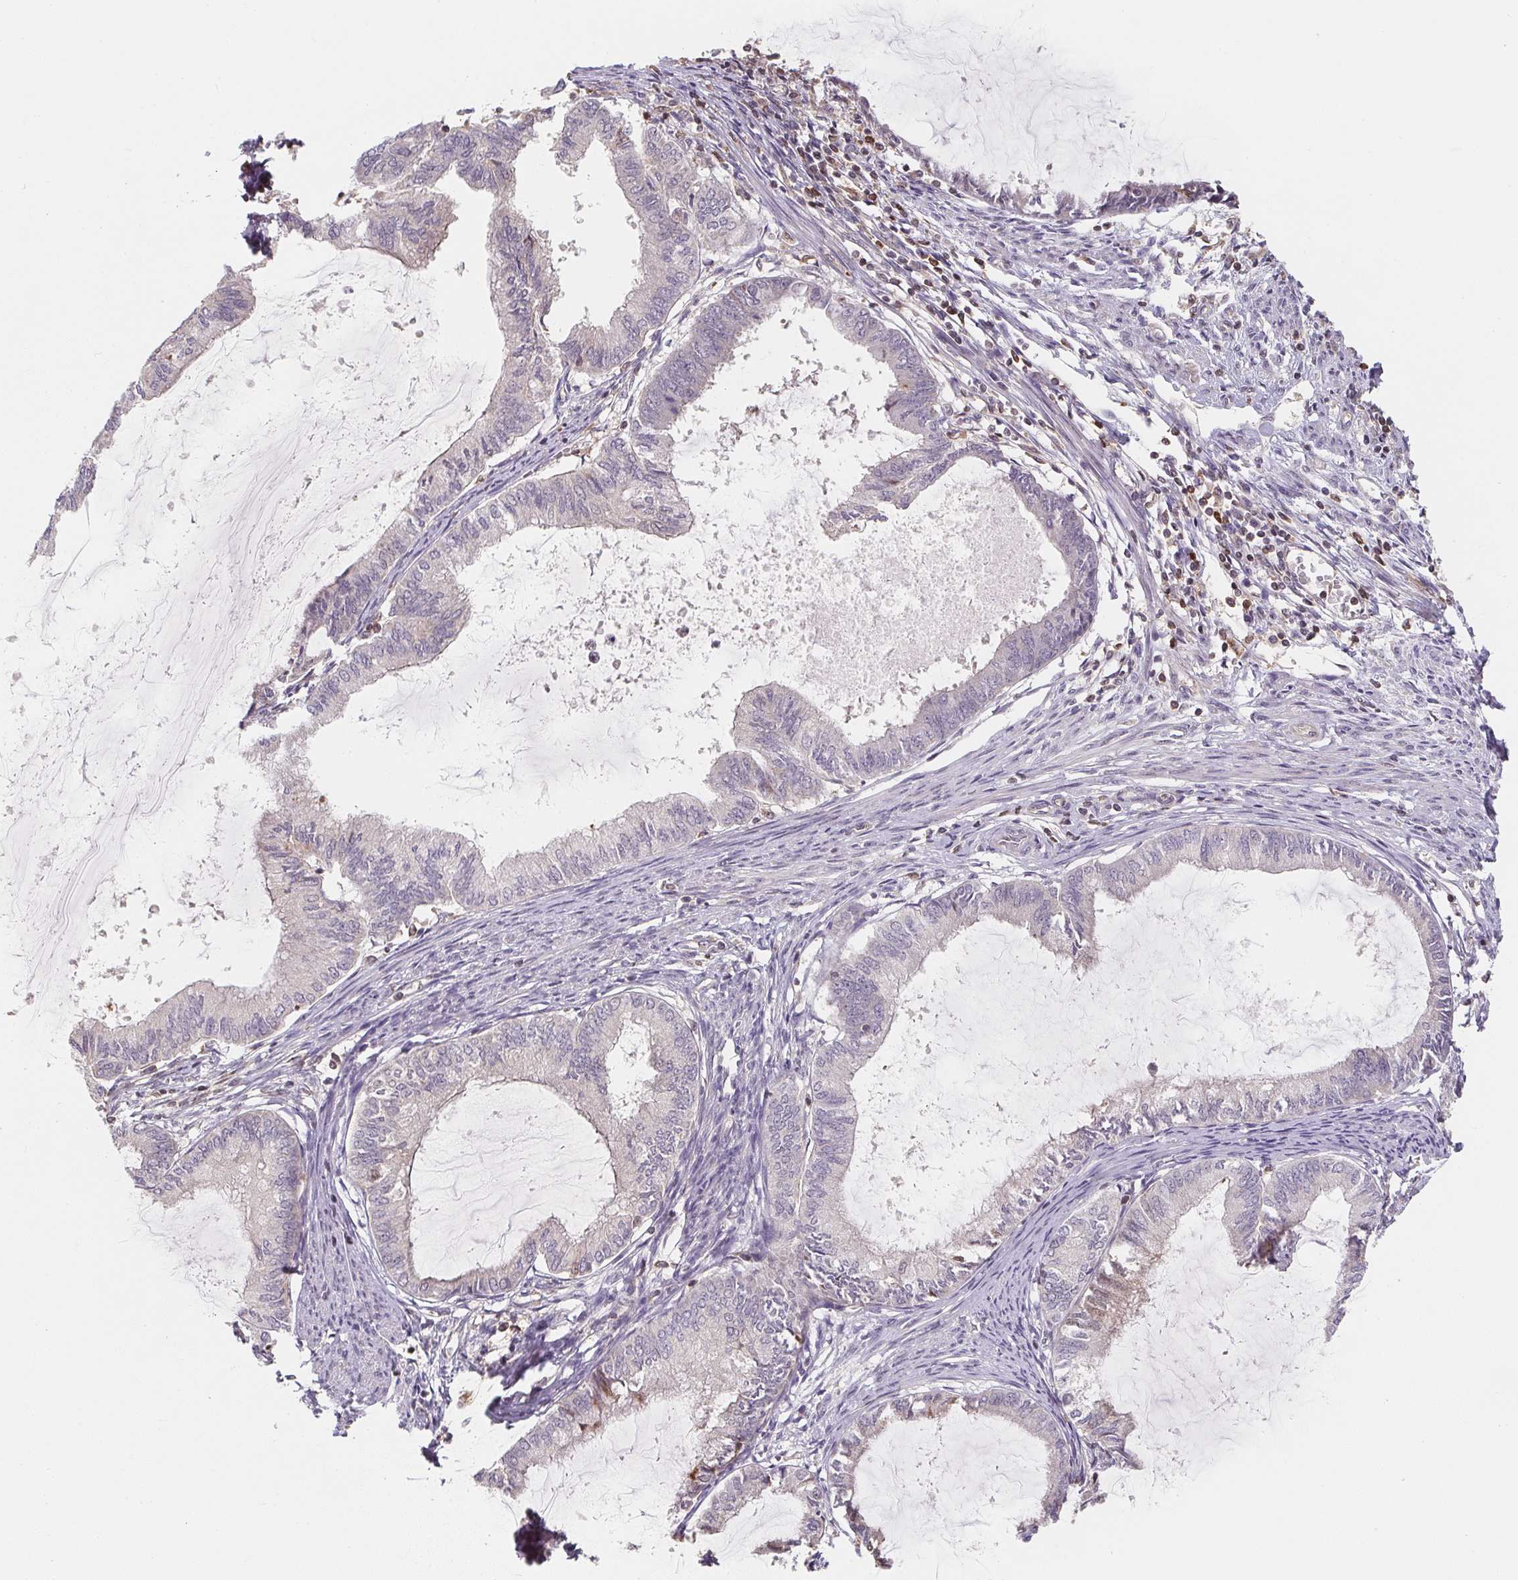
{"staining": {"intensity": "negative", "quantity": "none", "location": "none"}, "tissue": "endometrial cancer", "cell_type": "Tumor cells", "image_type": "cancer", "snomed": [{"axis": "morphology", "description": "Adenocarcinoma, NOS"}, {"axis": "topography", "description": "Endometrium"}], "caption": "This image is of endometrial cancer stained with IHC to label a protein in brown with the nuclei are counter-stained blue. There is no staining in tumor cells.", "gene": "ANKRD13A", "patient": {"sex": "female", "age": 86}}